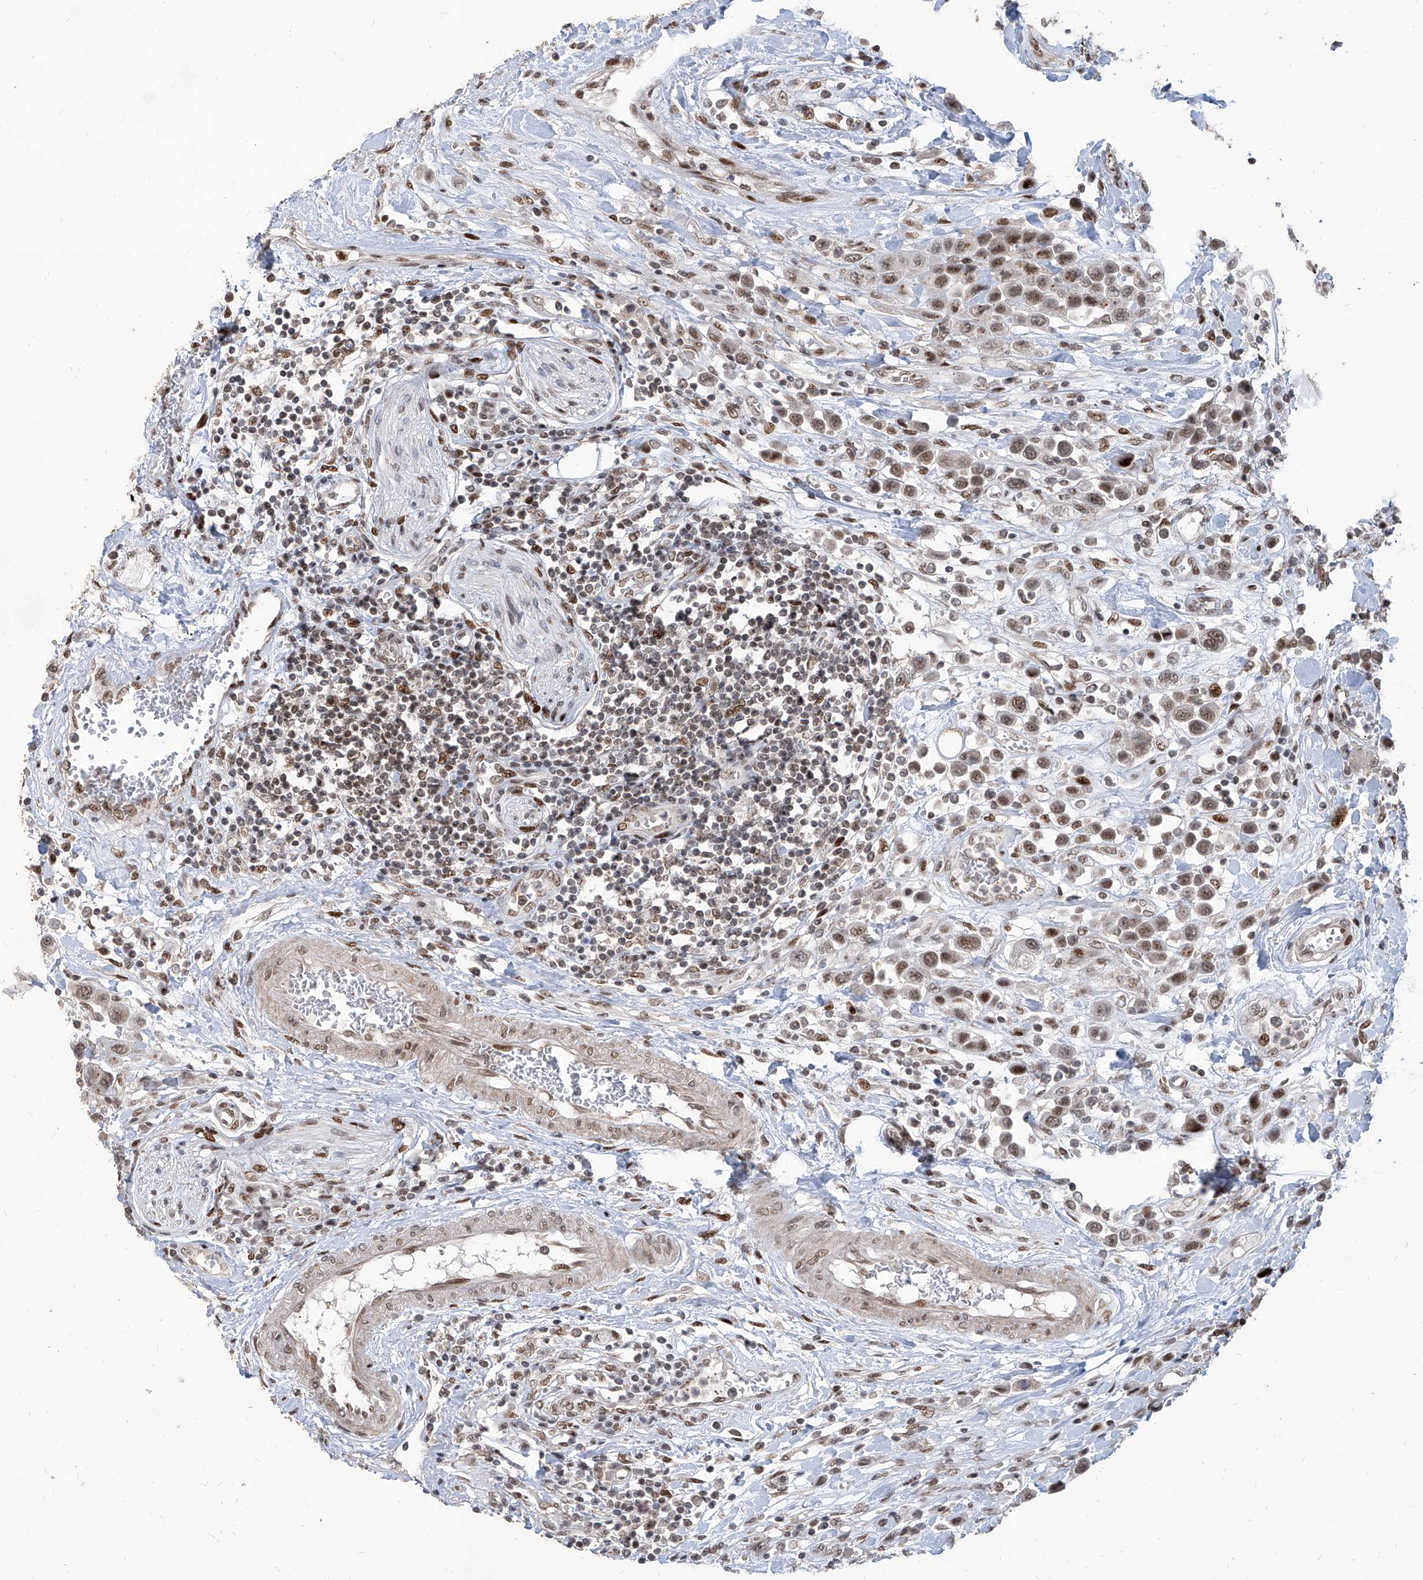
{"staining": {"intensity": "moderate", "quantity": "25%-75%", "location": "nuclear"}, "tissue": "urothelial cancer", "cell_type": "Tumor cells", "image_type": "cancer", "snomed": [{"axis": "morphology", "description": "Urothelial carcinoma, High grade"}, {"axis": "topography", "description": "Urinary bladder"}], "caption": "The histopathology image displays a brown stain indicating the presence of a protein in the nuclear of tumor cells in urothelial cancer. Nuclei are stained in blue.", "gene": "IRF2", "patient": {"sex": "male", "age": 50}}